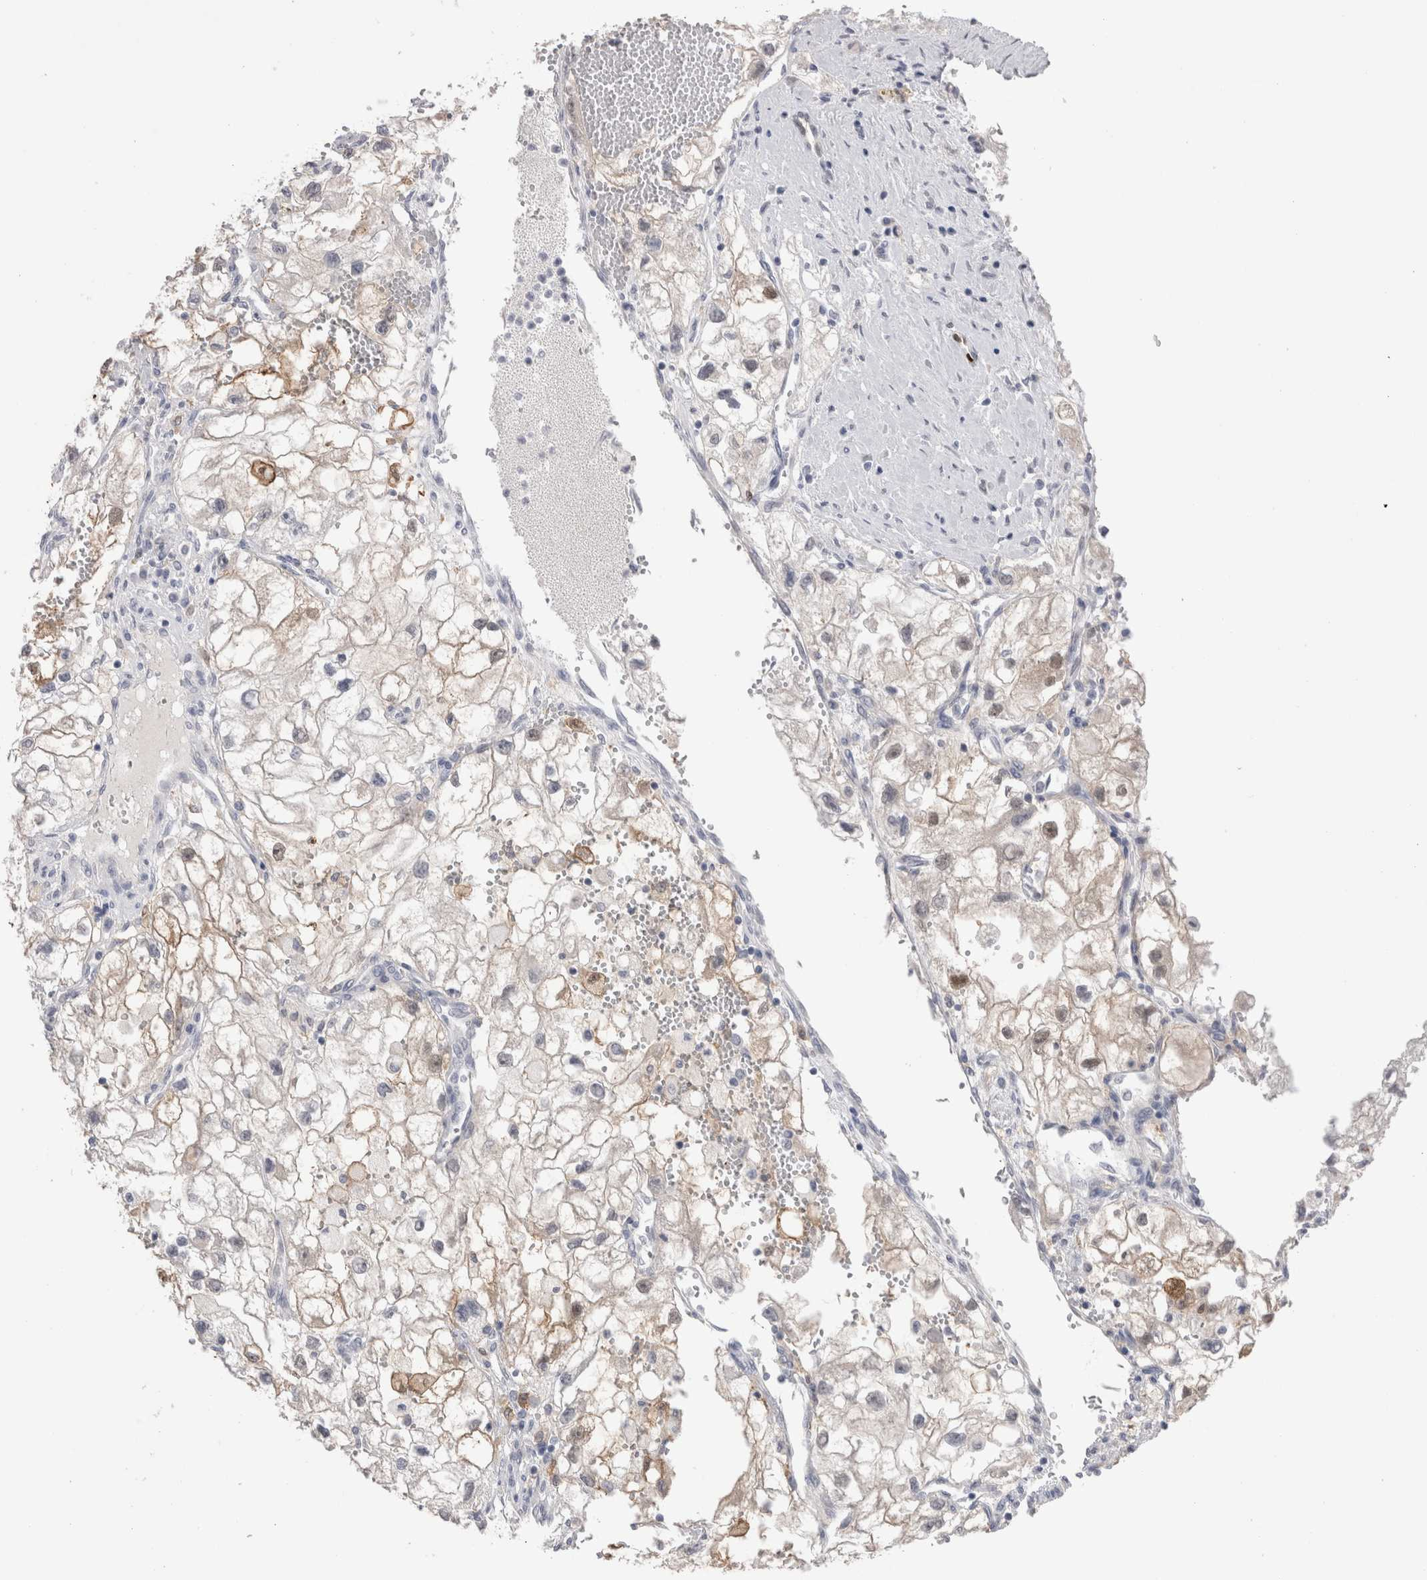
{"staining": {"intensity": "moderate", "quantity": "<25%", "location": "cytoplasmic/membranous,nuclear"}, "tissue": "renal cancer", "cell_type": "Tumor cells", "image_type": "cancer", "snomed": [{"axis": "morphology", "description": "Adenocarcinoma, NOS"}, {"axis": "topography", "description": "Kidney"}], "caption": "Renal cancer (adenocarcinoma) was stained to show a protein in brown. There is low levels of moderate cytoplasmic/membranous and nuclear positivity in approximately <25% of tumor cells. (DAB (3,3'-diaminobenzidine) = brown stain, brightfield microscopy at high magnification).", "gene": "SUCNR1", "patient": {"sex": "female", "age": 70}}